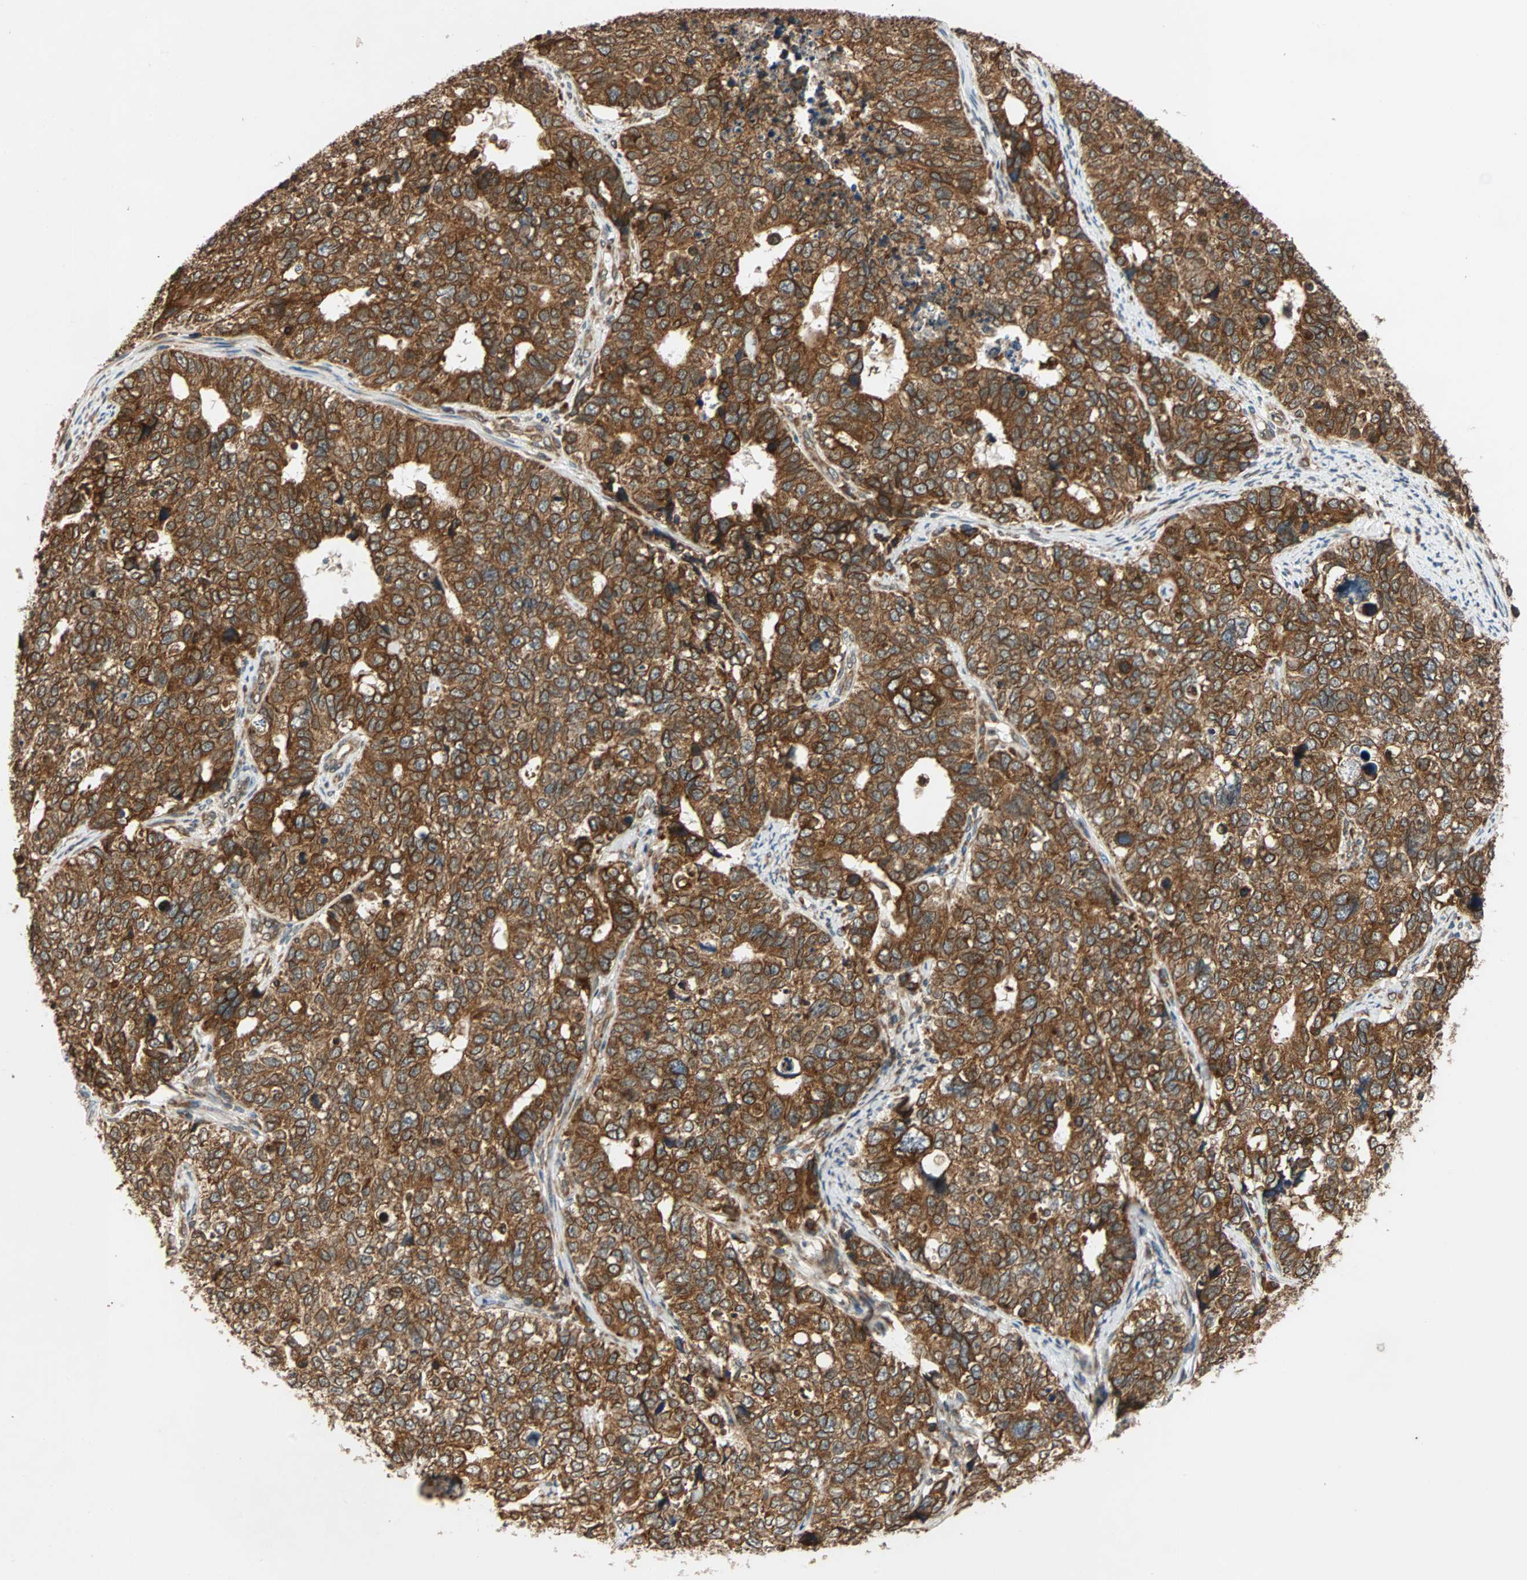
{"staining": {"intensity": "strong", "quantity": ">75%", "location": "cytoplasmic/membranous"}, "tissue": "cervical cancer", "cell_type": "Tumor cells", "image_type": "cancer", "snomed": [{"axis": "morphology", "description": "Squamous cell carcinoma, NOS"}, {"axis": "topography", "description": "Cervix"}], "caption": "Cervical cancer tissue demonstrates strong cytoplasmic/membranous positivity in about >75% of tumor cells", "gene": "AUP1", "patient": {"sex": "female", "age": 63}}